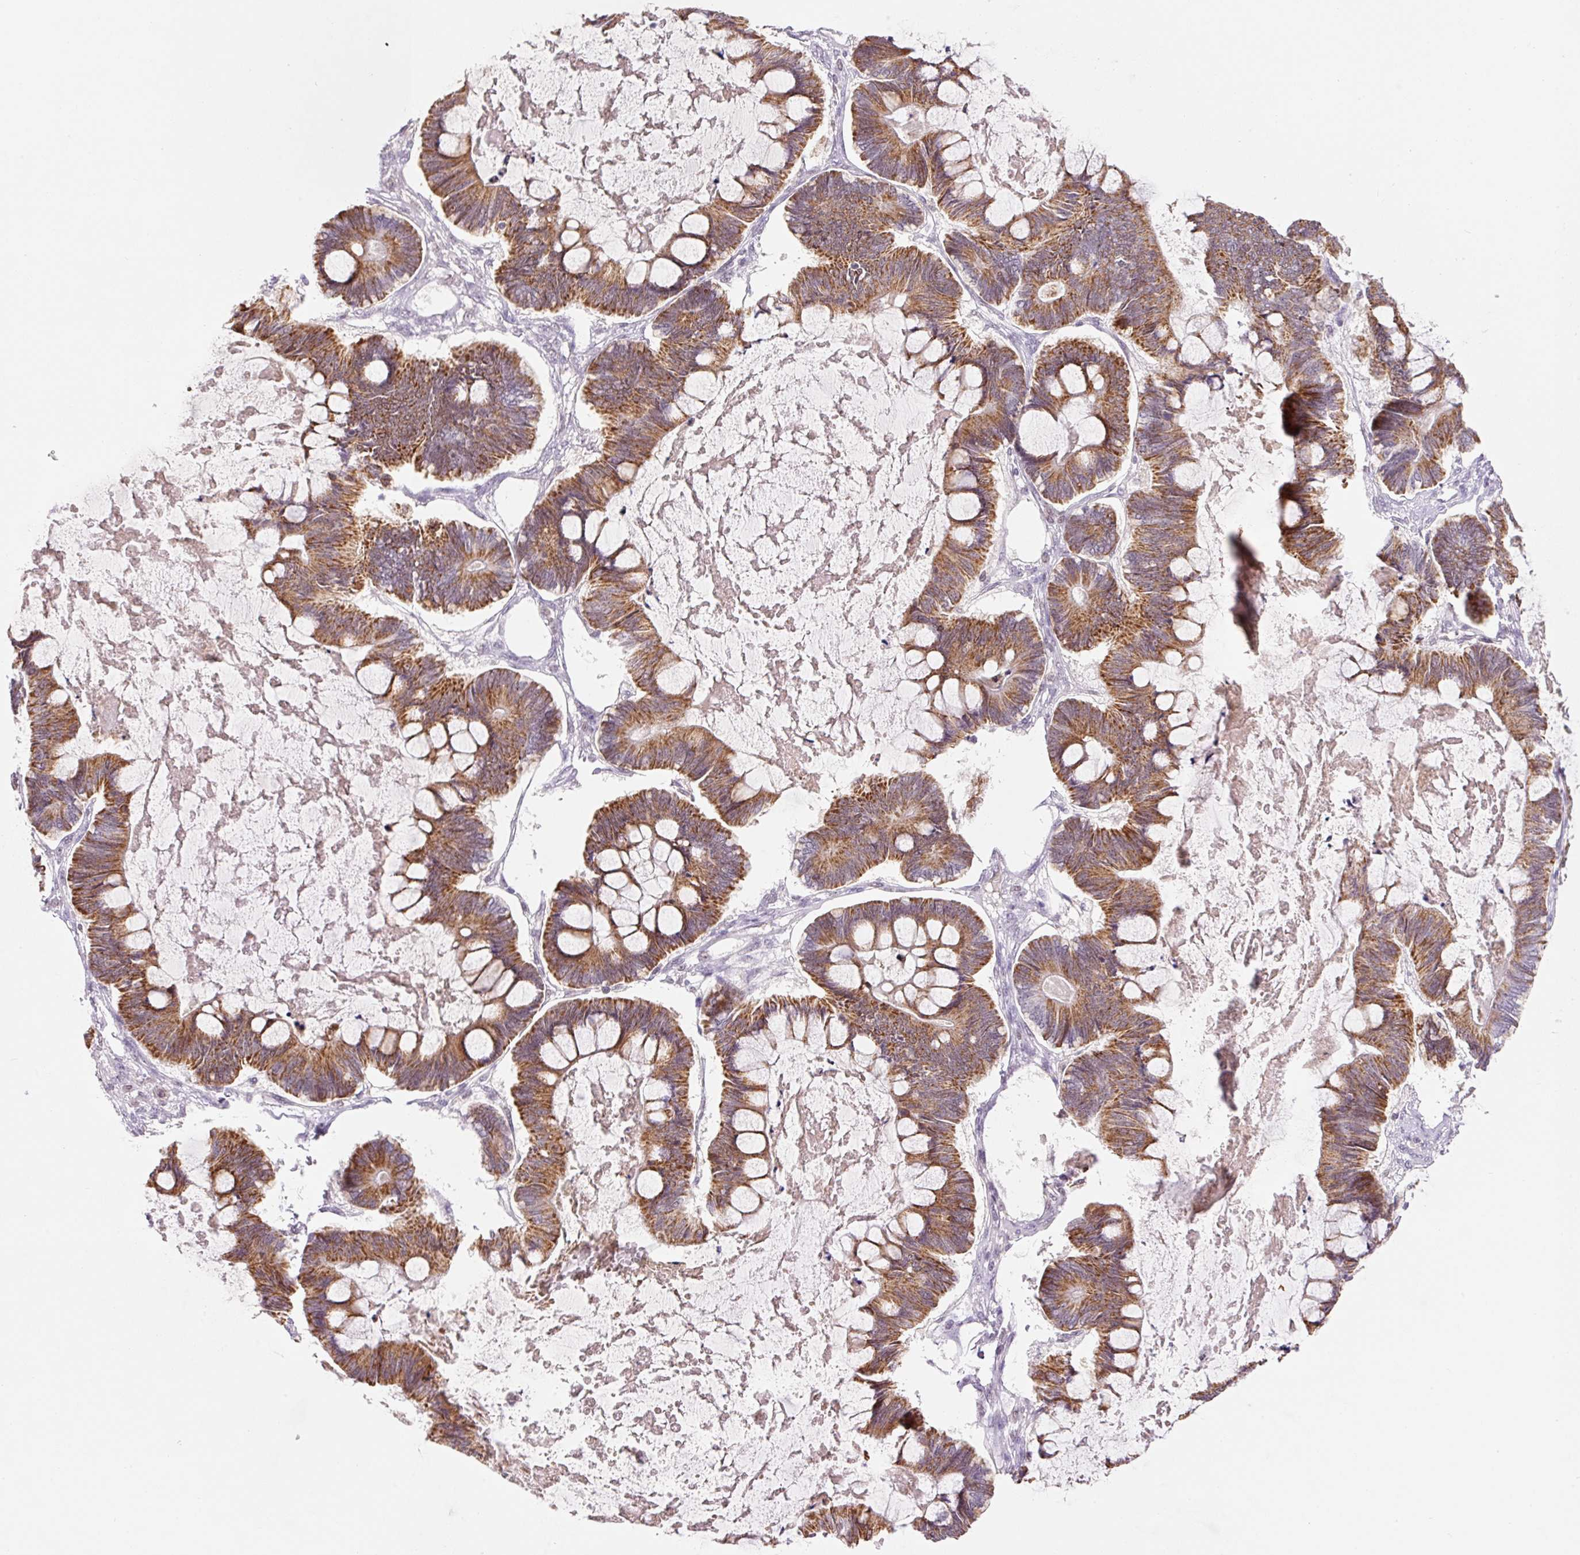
{"staining": {"intensity": "moderate", "quantity": ">75%", "location": "cytoplasmic/membranous"}, "tissue": "ovarian cancer", "cell_type": "Tumor cells", "image_type": "cancer", "snomed": [{"axis": "morphology", "description": "Cystadenocarcinoma, mucinous, NOS"}, {"axis": "topography", "description": "Ovary"}], "caption": "Immunohistochemistry (IHC) staining of ovarian cancer, which exhibits medium levels of moderate cytoplasmic/membranous expression in about >75% of tumor cells indicating moderate cytoplasmic/membranous protein expression. The staining was performed using DAB (3,3'-diaminobenzidine) (brown) for protein detection and nuclei were counterstained in hematoxylin (blue).", "gene": "PCK2", "patient": {"sex": "female", "age": 61}}